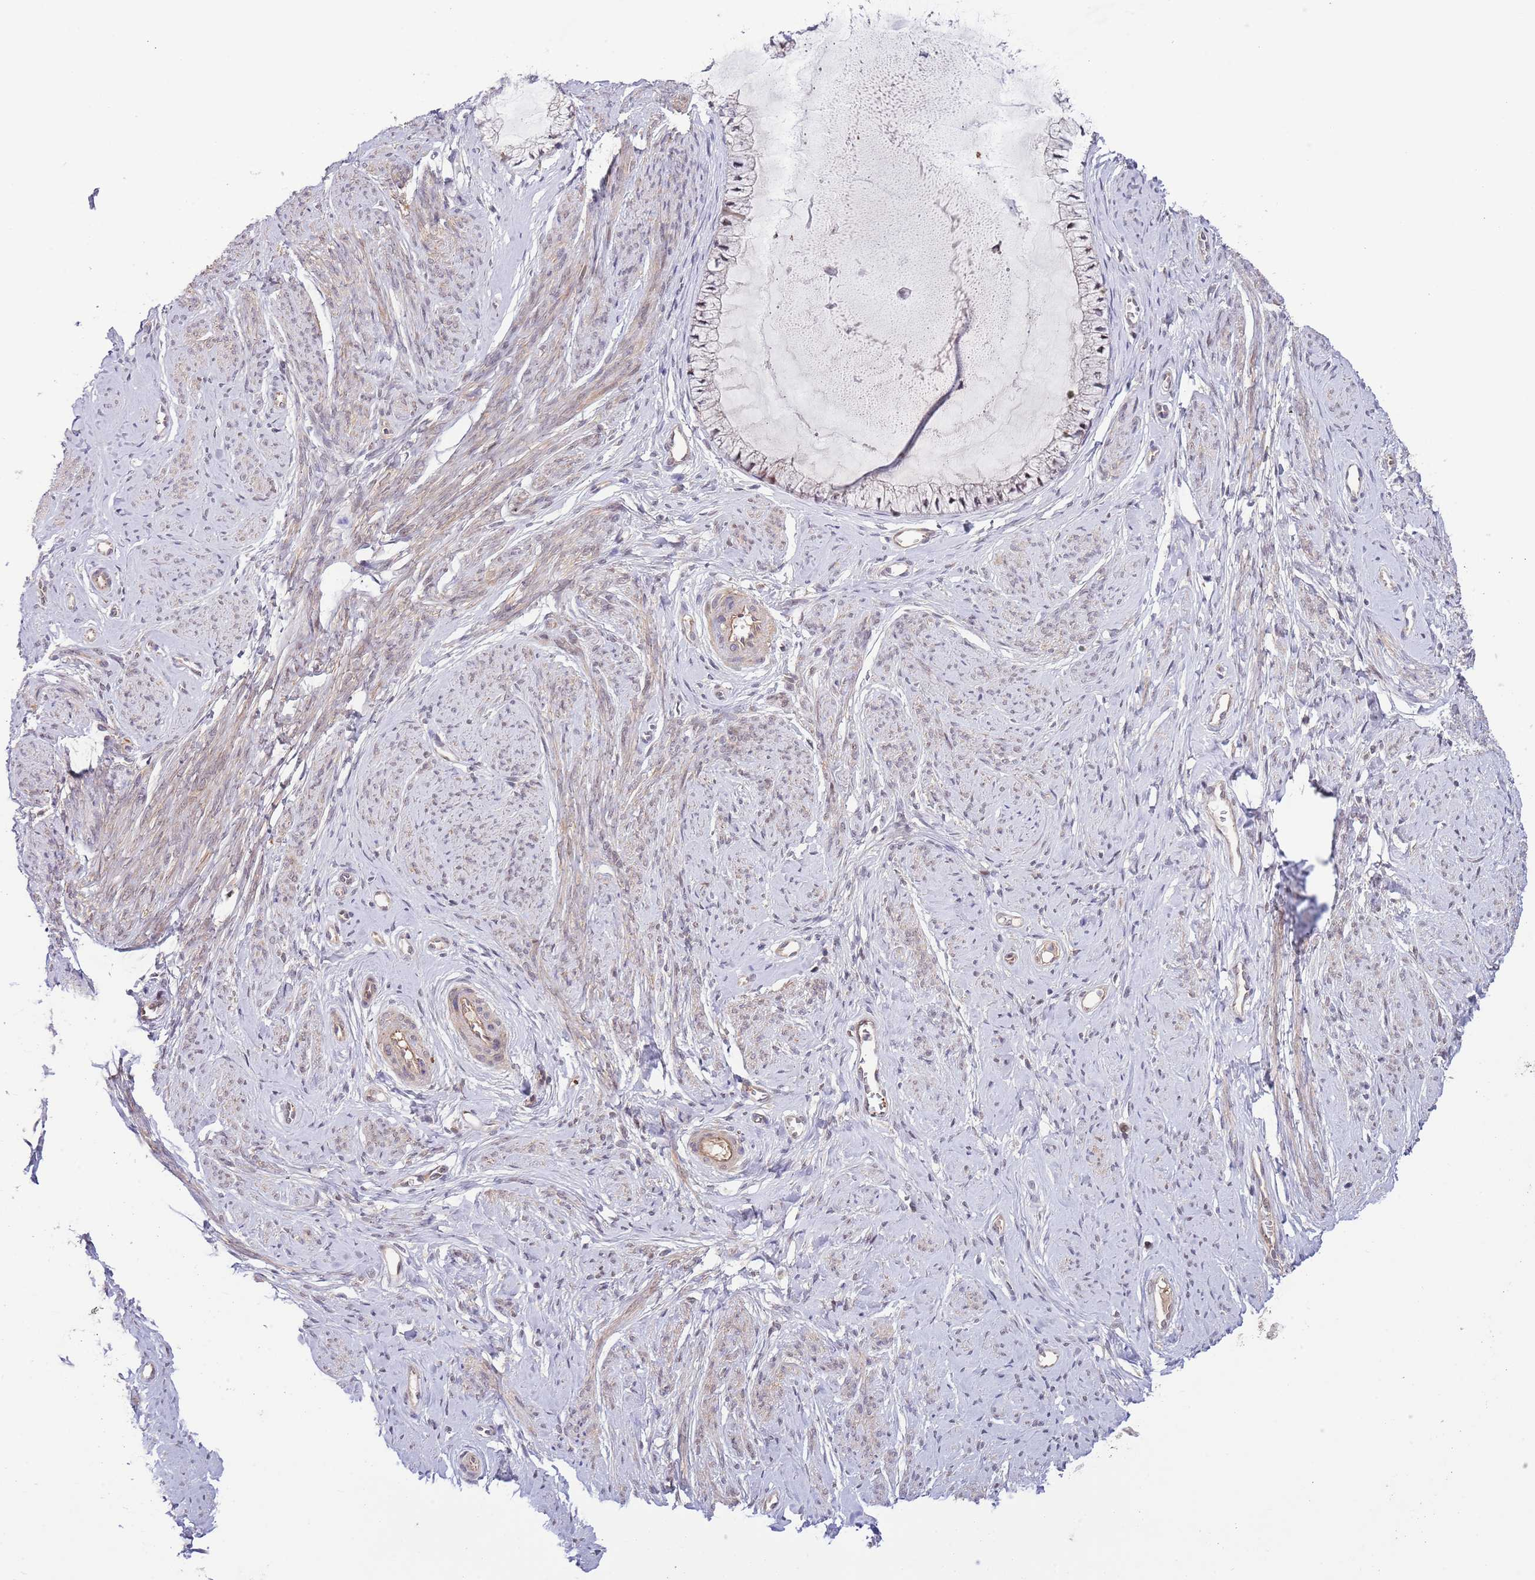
{"staining": {"intensity": "moderate", "quantity": "25%-75%", "location": "cytoplasmic/membranous,nuclear"}, "tissue": "cervix", "cell_type": "Glandular cells", "image_type": "normal", "snomed": [{"axis": "morphology", "description": "Normal tissue, NOS"}, {"axis": "topography", "description": "Cervix"}], "caption": "Immunohistochemistry (IHC) image of benign human cervix stained for a protein (brown), which displays medium levels of moderate cytoplasmic/membranous,nuclear staining in about 25%-75% of glandular cells.", "gene": "PRR16", "patient": {"sex": "female", "age": 42}}